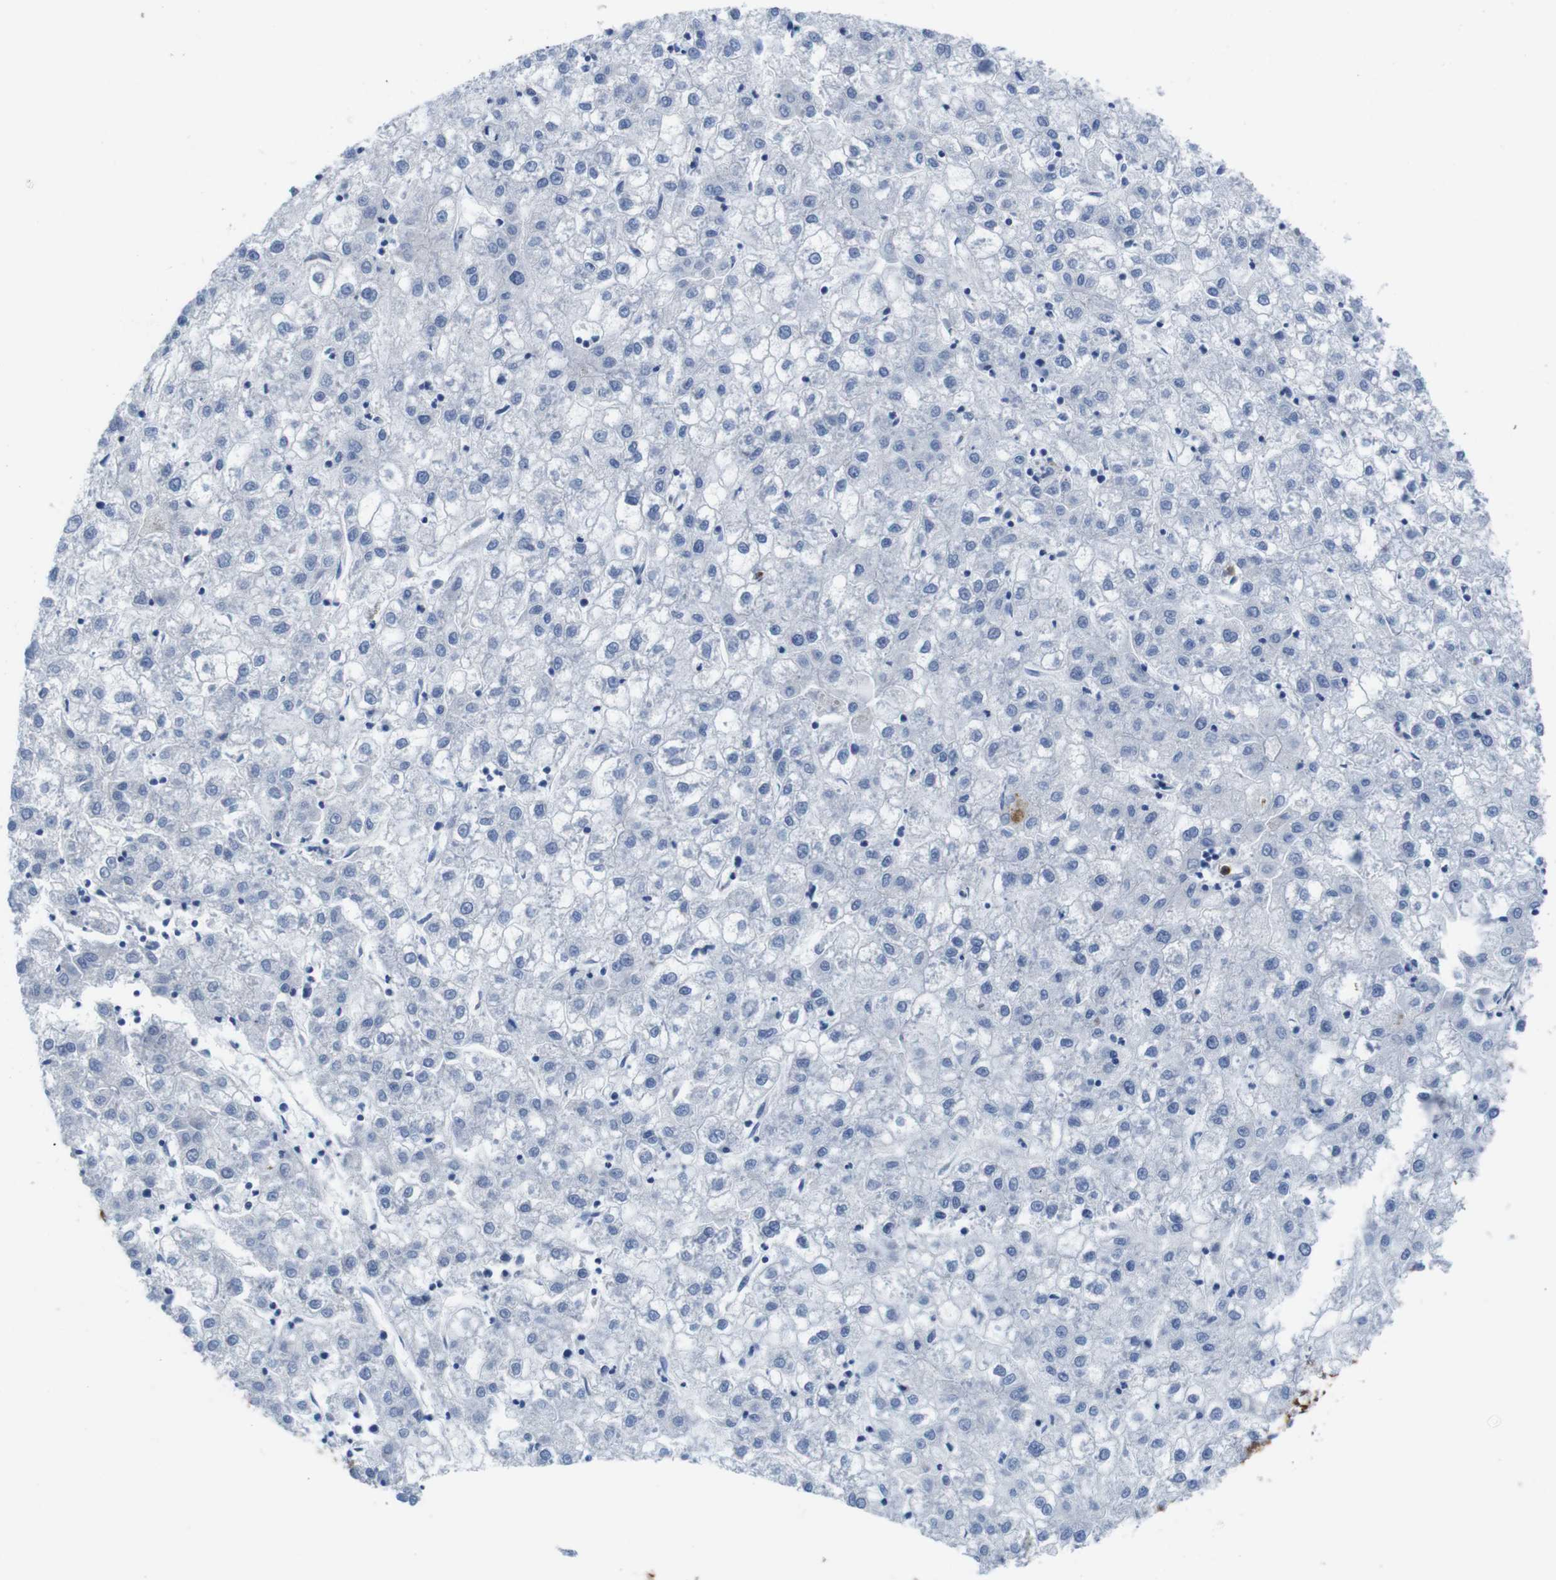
{"staining": {"intensity": "negative", "quantity": "none", "location": "none"}, "tissue": "liver cancer", "cell_type": "Tumor cells", "image_type": "cancer", "snomed": [{"axis": "morphology", "description": "Carcinoma, Hepatocellular, NOS"}, {"axis": "topography", "description": "Liver"}], "caption": "IHC of human liver cancer exhibits no positivity in tumor cells.", "gene": "C1RL", "patient": {"sex": "male", "age": 72}}